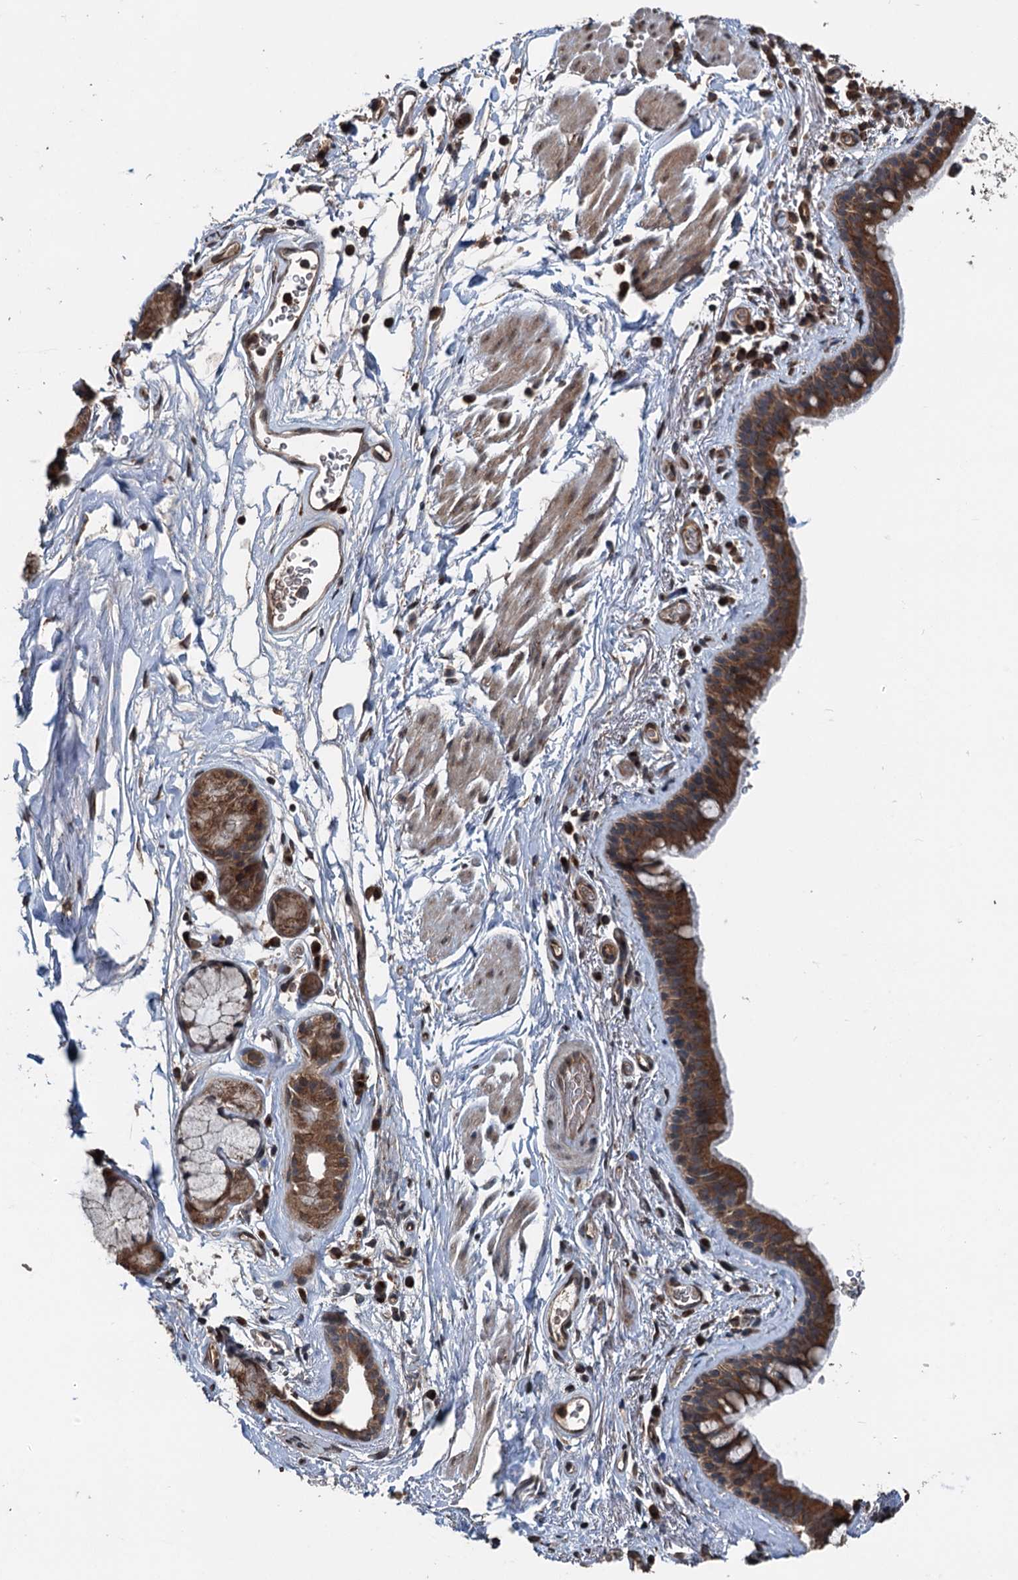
{"staining": {"intensity": "strong", "quantity": ">75%", "location": "cytoplasmic/membranous"}, "tissue": "bronchus", "cell_type": "Respiratory epithelial cells", "image_type": "normal", "snomed": [{"axis": "morphology", "description": "Normal tissue, NOS"}, {"axis": "topography", "description": "Cartilage tissue"}], "caption": "The histopathology image reveals staining of unremarkable bronchus, revealing strong cytoplasmic/membranous protein expression (brown color) within respiratory epithelial cells.", "gene": "N4BP2L2", "patient": {"sex": "male", "age": 63}}